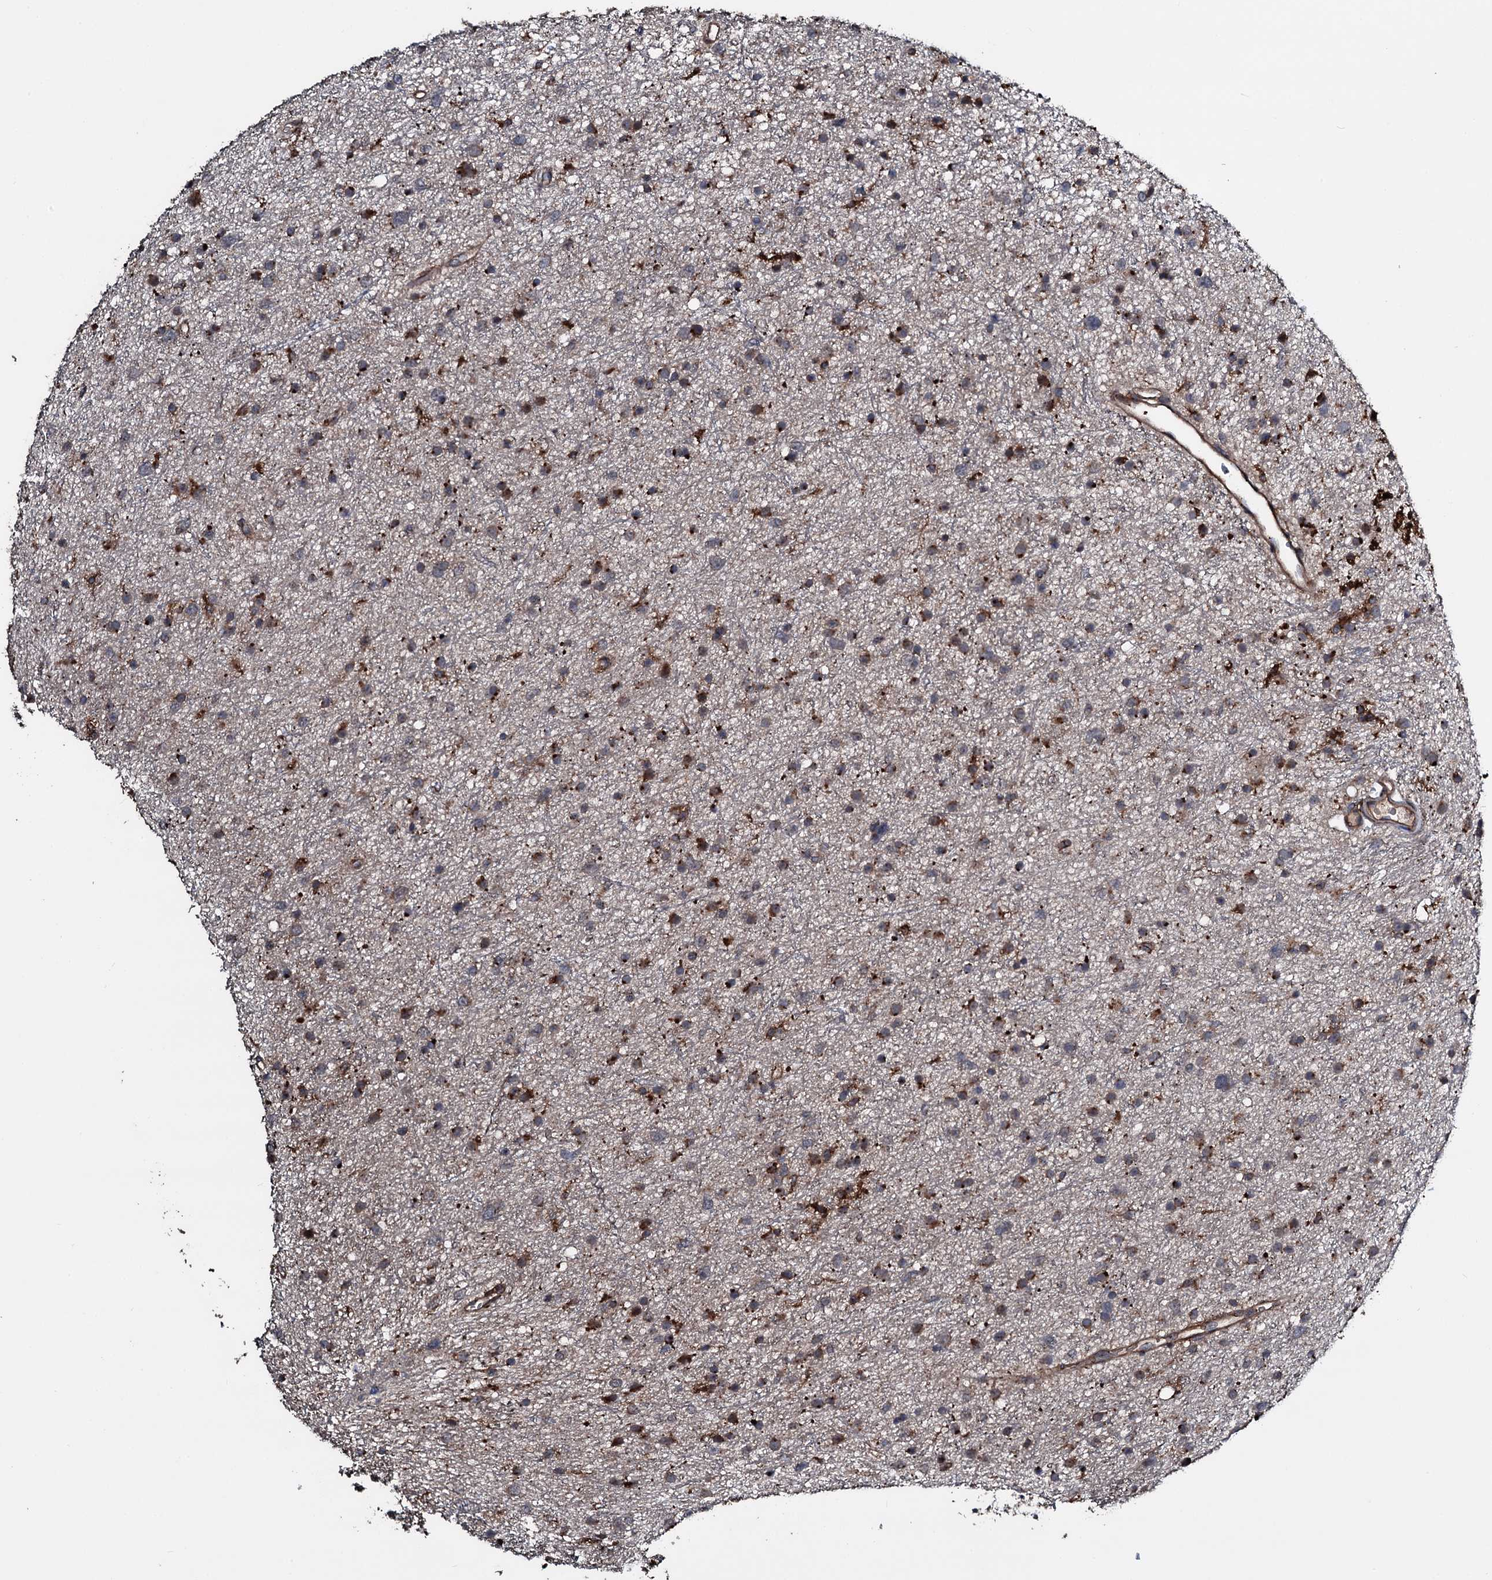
{"staining": {"intensity": "moderate", "quantity": "25%-75%", "location": "cytoplasmic/membranous"}, "tissue": "glioma", "cell_type": "Tumor cells", "image_type": "cancer", "snomed": [{"axis": "morphology", "description": "Glioma, malignant, Low grade"}, {"axis": "topography", "description": "Cerebral cortex"}], "caption": "Immunohistochemistry (DAB (3,3'-diaminobenzidine)) staining of human glioma exhibits moderate cytoplasmic/membranous protein expression in about 25%-75% of tumor cells. The protein of interest is shown in brown color, while the nuclei are stained blue.", "gene": "TPGS2", "patient": {"sex": "female", "age": 39}}